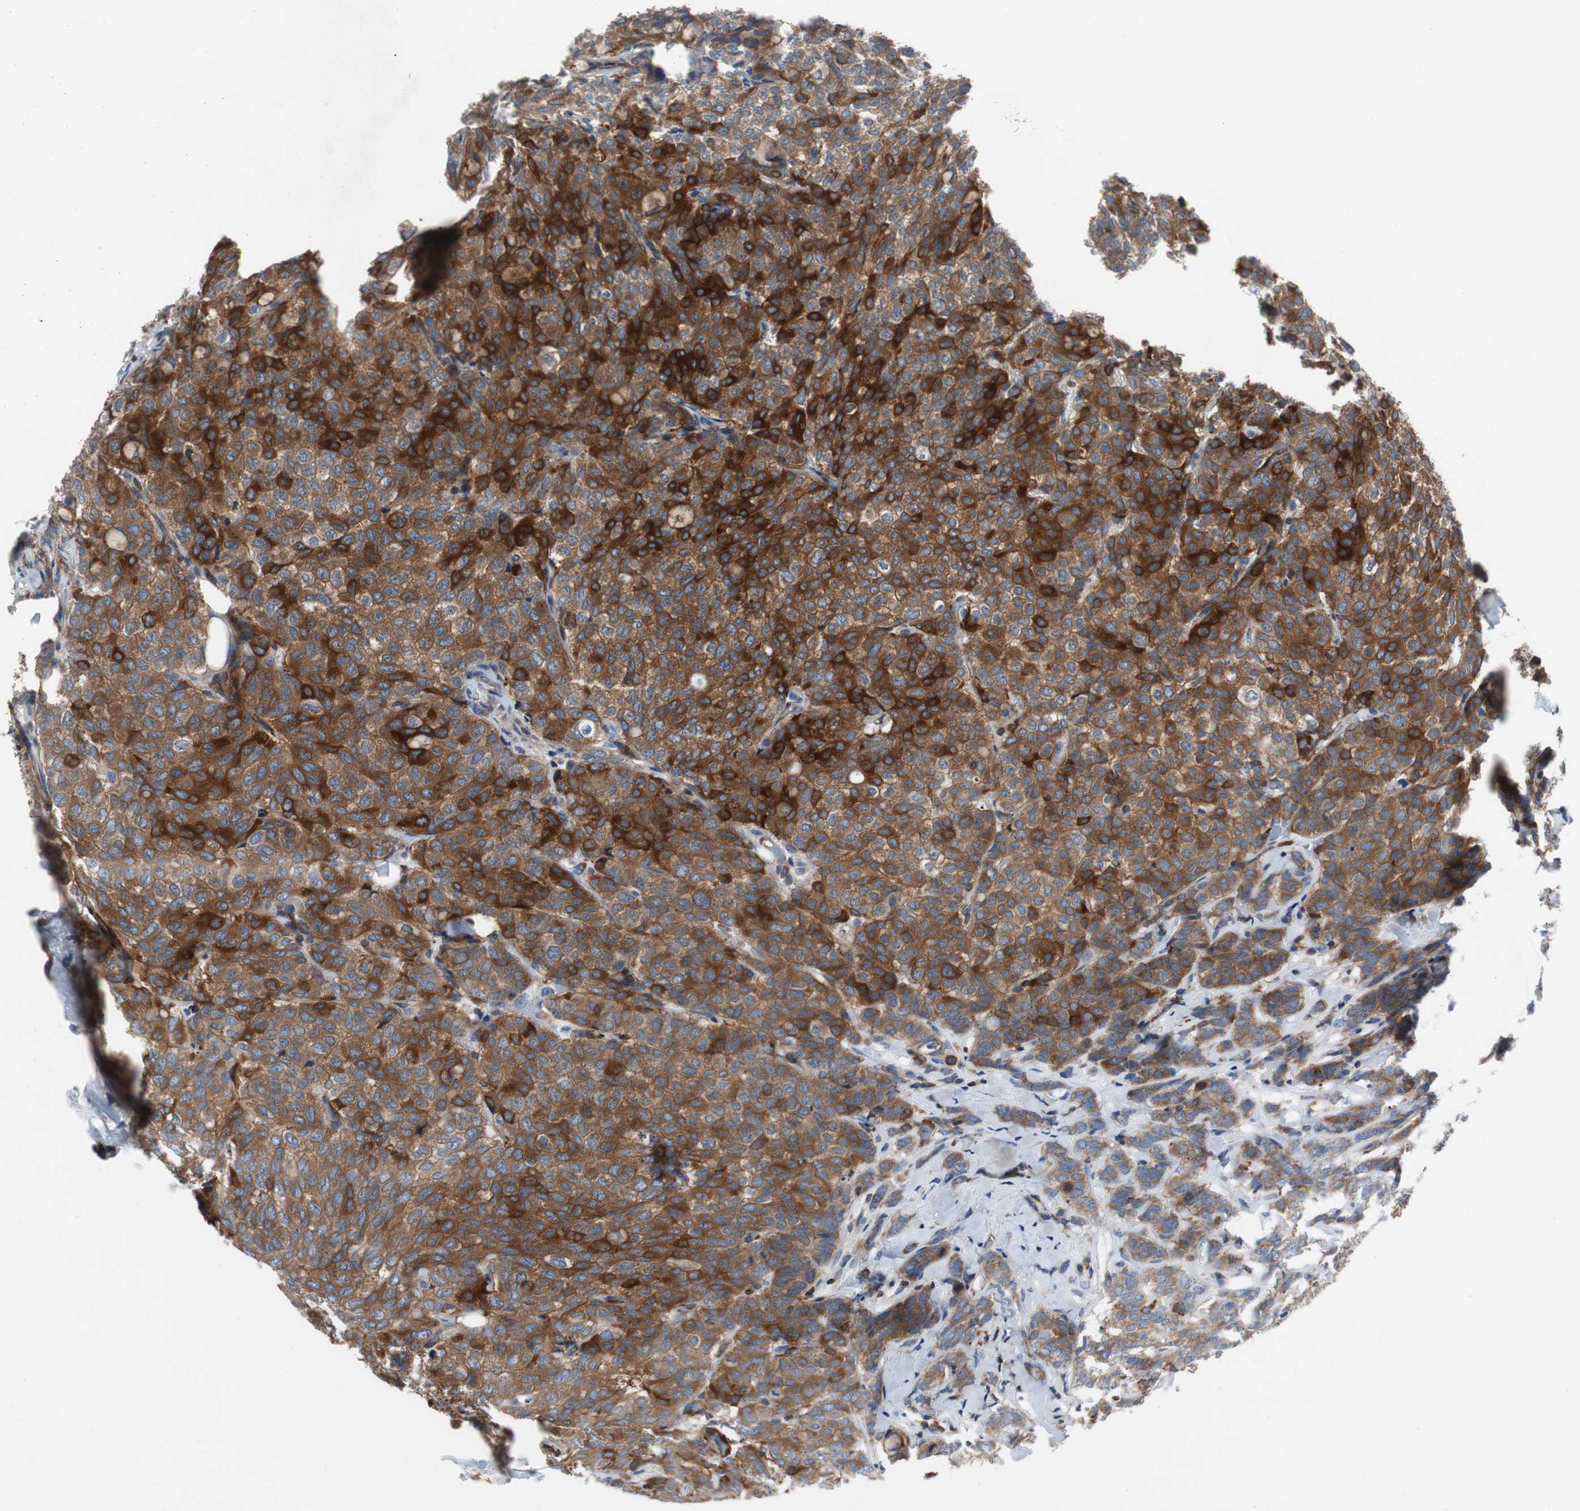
{"staining": {"intensity": "strong", "quantity": ">75%", "location": "cytoplasmic/membranous"}, "tissue": "breast cancer", "cell_type": "Tumor cells", "image_type": "cancer", "snomed": [{"axis": "morphology", "description": "Lobular carcinoma"}, {"axis": "topography", "description": "Breast"}], "caption": "Immunohistochemical staining of breast cancer (lobular carcinoma) shows high levels of strong cytoplasmic/membranous protein positivity in approximately >75% of tumor cells.", "gene": "GYS1", "patient": {"sex": "female", "age": 60}}